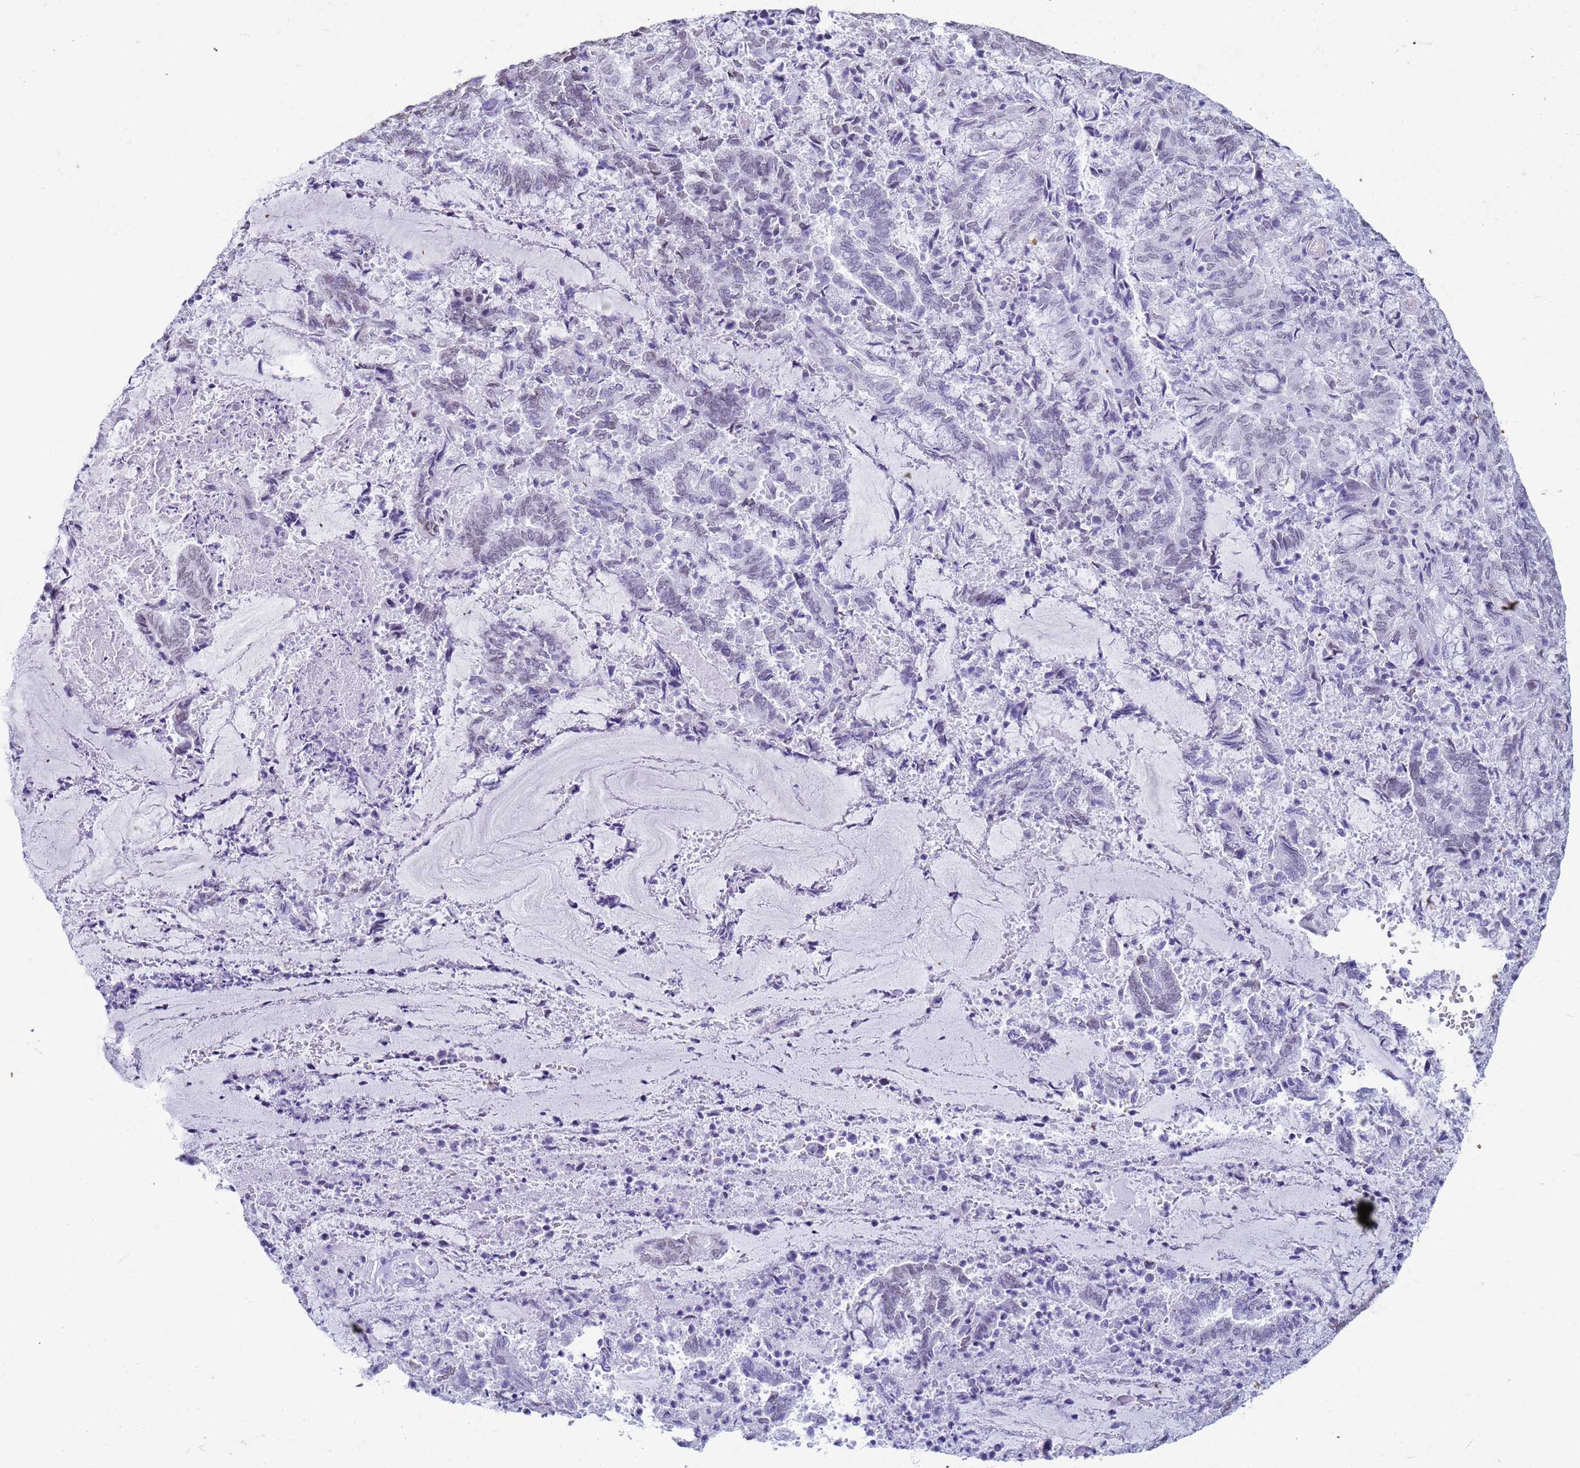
{"staining": {"intensity": "negative", "quantity": "none", "location": "none"}, "tissue": "endometrial cancer", "cell_type": "Tumor cells", "image_type": "cancer", "snomed": [{"axis": "morphology", "description": "Adenocarcinoma, NOS"}, {"axis": "topography", "description": "Endometrium"}], "caption": "Micrograph shows no significant protein expression in tumor cells of endometrial cancer (adenocarcinoma).", "gene": "SLC7A9", "patient": {"sex": "female", "age": 80}}